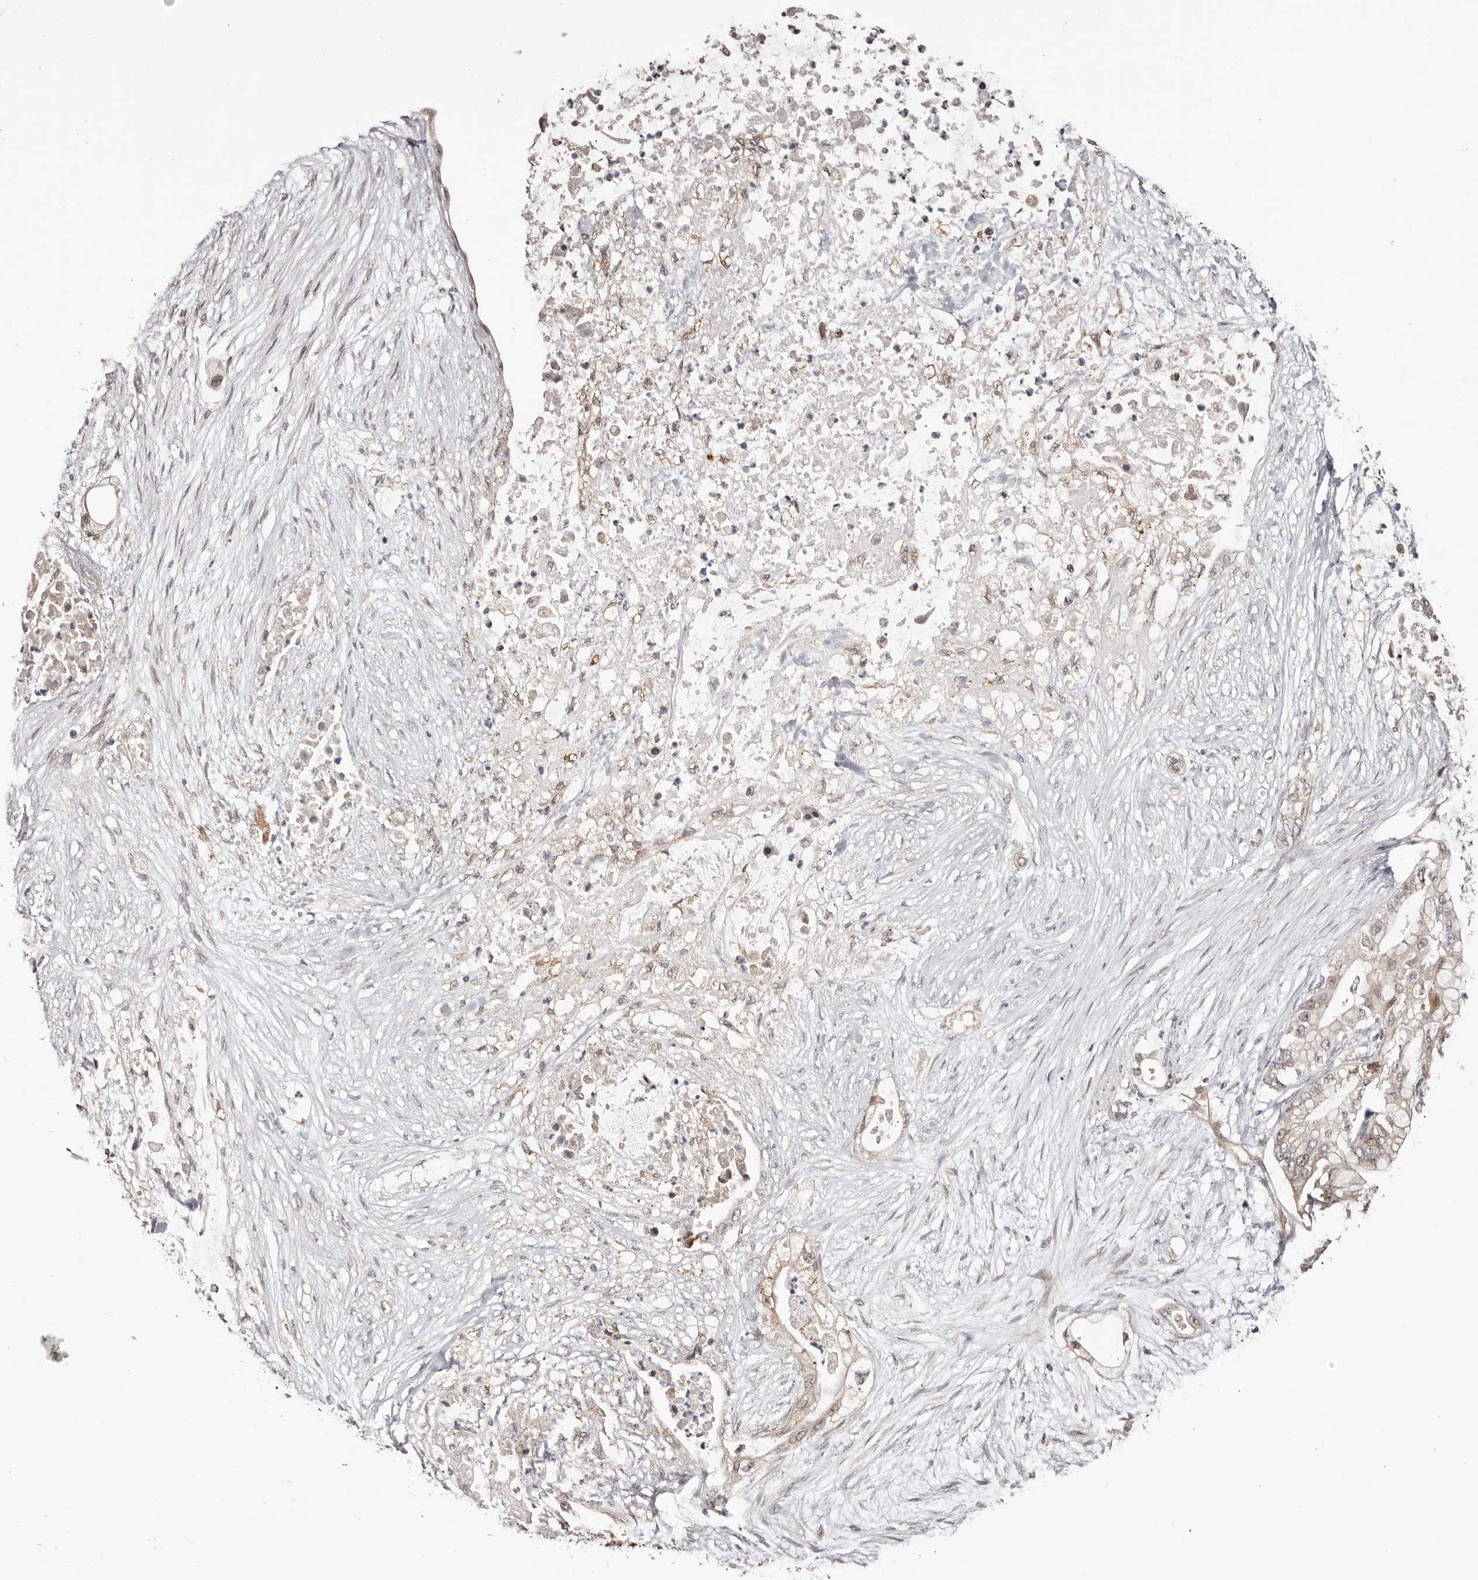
{"staining": {"intensity": "weak", "quantity": "<25%", "location": "cytoplasmic/membranous,nuclear"}, "tissue": "pancreatic cancer", "cell_type": "Tumor cells", "image_type": "cancer", "snomed": [{"axis": "morphology", "description": "Adenocarcinoma, NOS"}, {"axis": "topography", "description": "Pancreas"}], "caption": "The image displays no staining of tumor cells in adenocarcinoma (pancreatic).", "gene": "NOL12", "patient": {"sex": "male", "age": 53}}